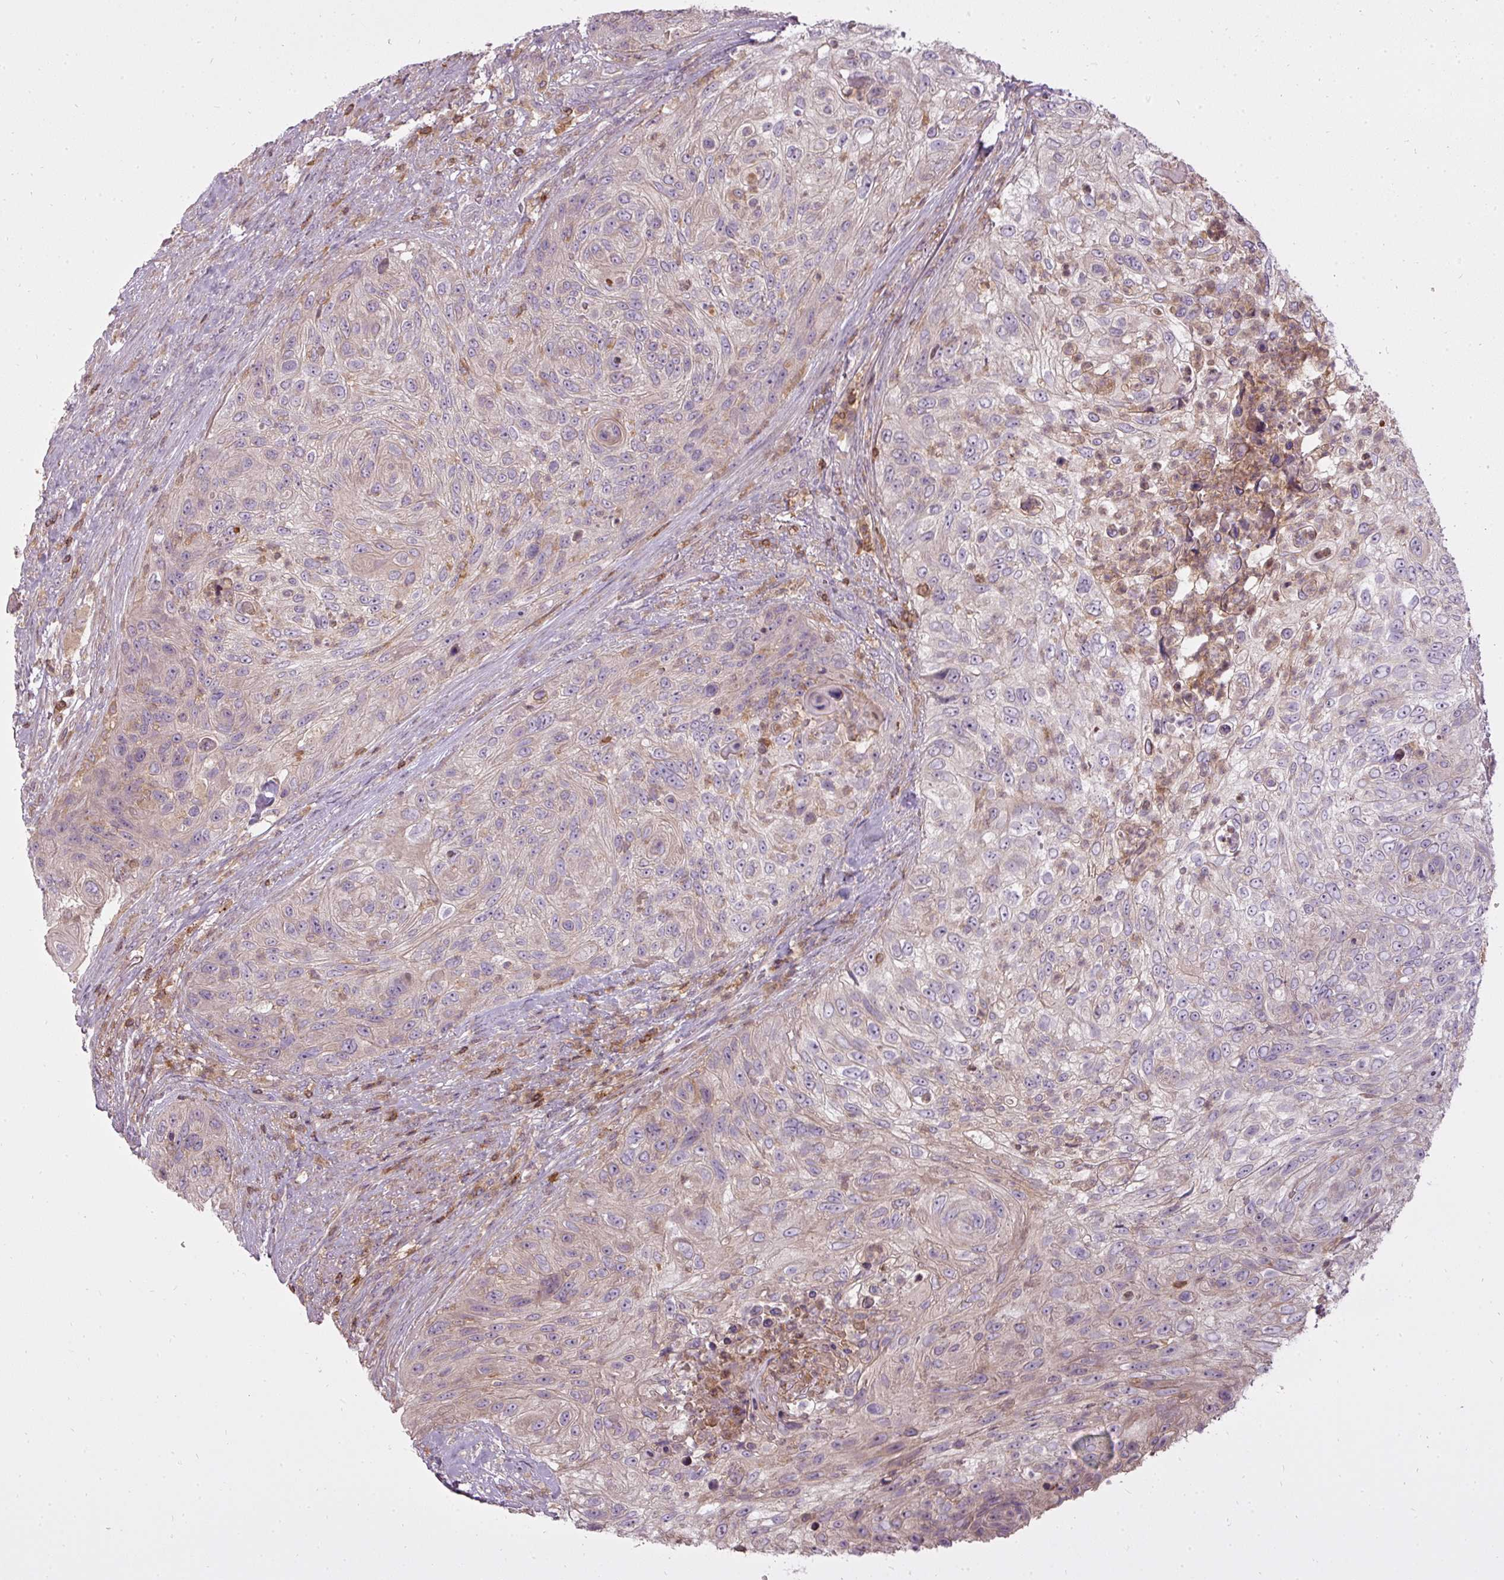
{"staining": {"intensity": "weak", "quantity": "25%-75%", "location": "cytoplasmic/membranous"}, "tissue": "urothelial cancer", "cell_type": "Tumor cells", "image_type": "cancer", "snomed": [{"axis": "morphology", "description": "Urothelial carcinoma, High grade"}, {"axis": "topography", "description": "Urinary bladder"}], "caption": "Immunohistochemistry histopathology image of urothelial cancer stained for a protein (brown), which shows low levels of weak cytoplasmic/membranous positivity in about 25%-75% of tumor cells.", "gene": "STK4", "patient": {"sex": "female", "age": 60}}